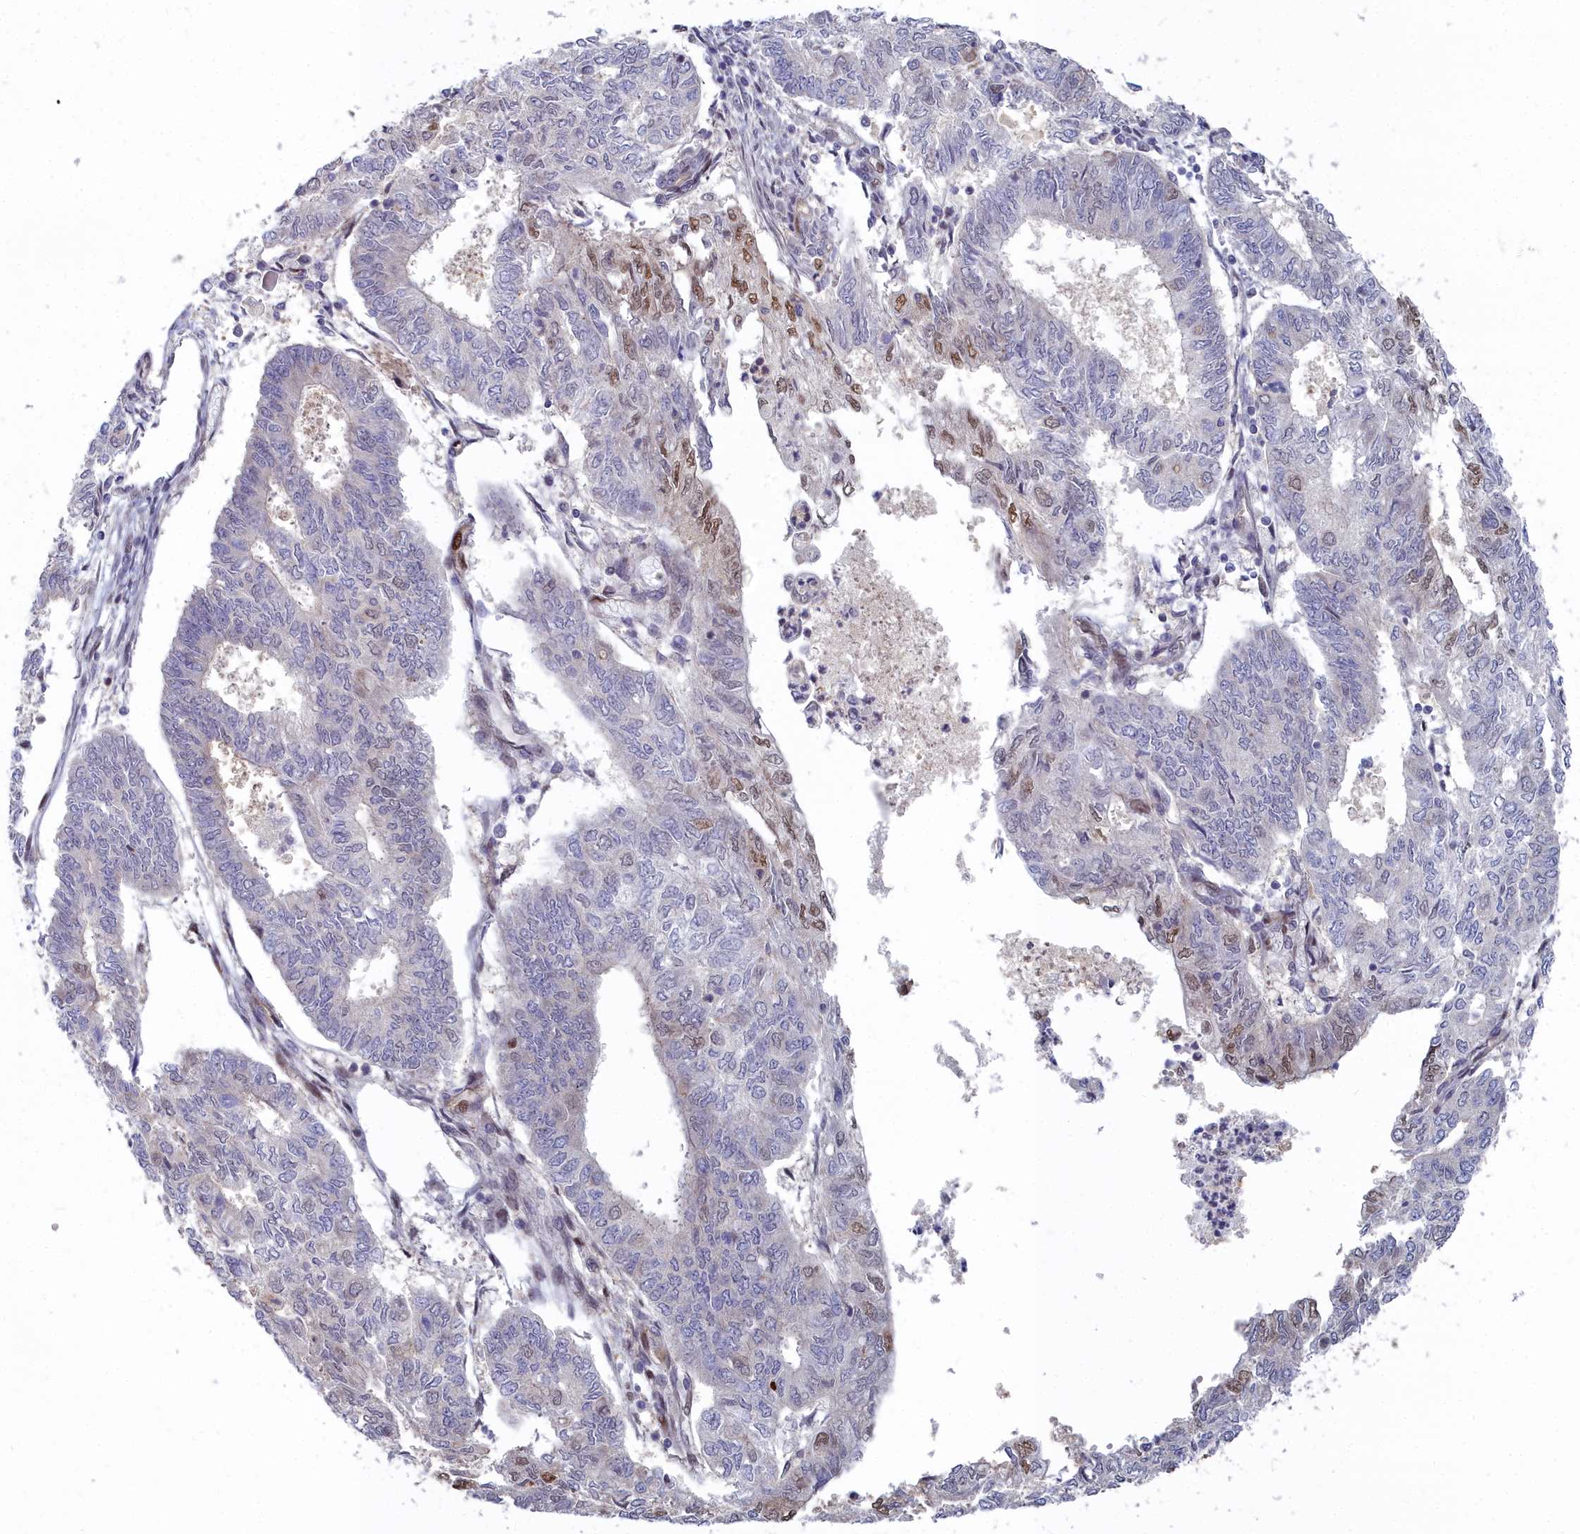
{"staining": {"intensity": "weak", "quantity": "<25%", "location": "nuclear"}, "tissue": "endometrial cancer", "cell_type": "Tumor cells", "image_type": "cancer", "snomed": [{"axis": "morphology", "description": "Adenocarcinoma, NOS"}, {"axis": "topography", "description": "Endometrium"}], "caption": "Immunohistochemical staining of endometrial adenocarcinoma demonstrates no significant positivity in tumor cells.", "gene": "RPS27A", "patient": {"sex": "female", "age": 68}}